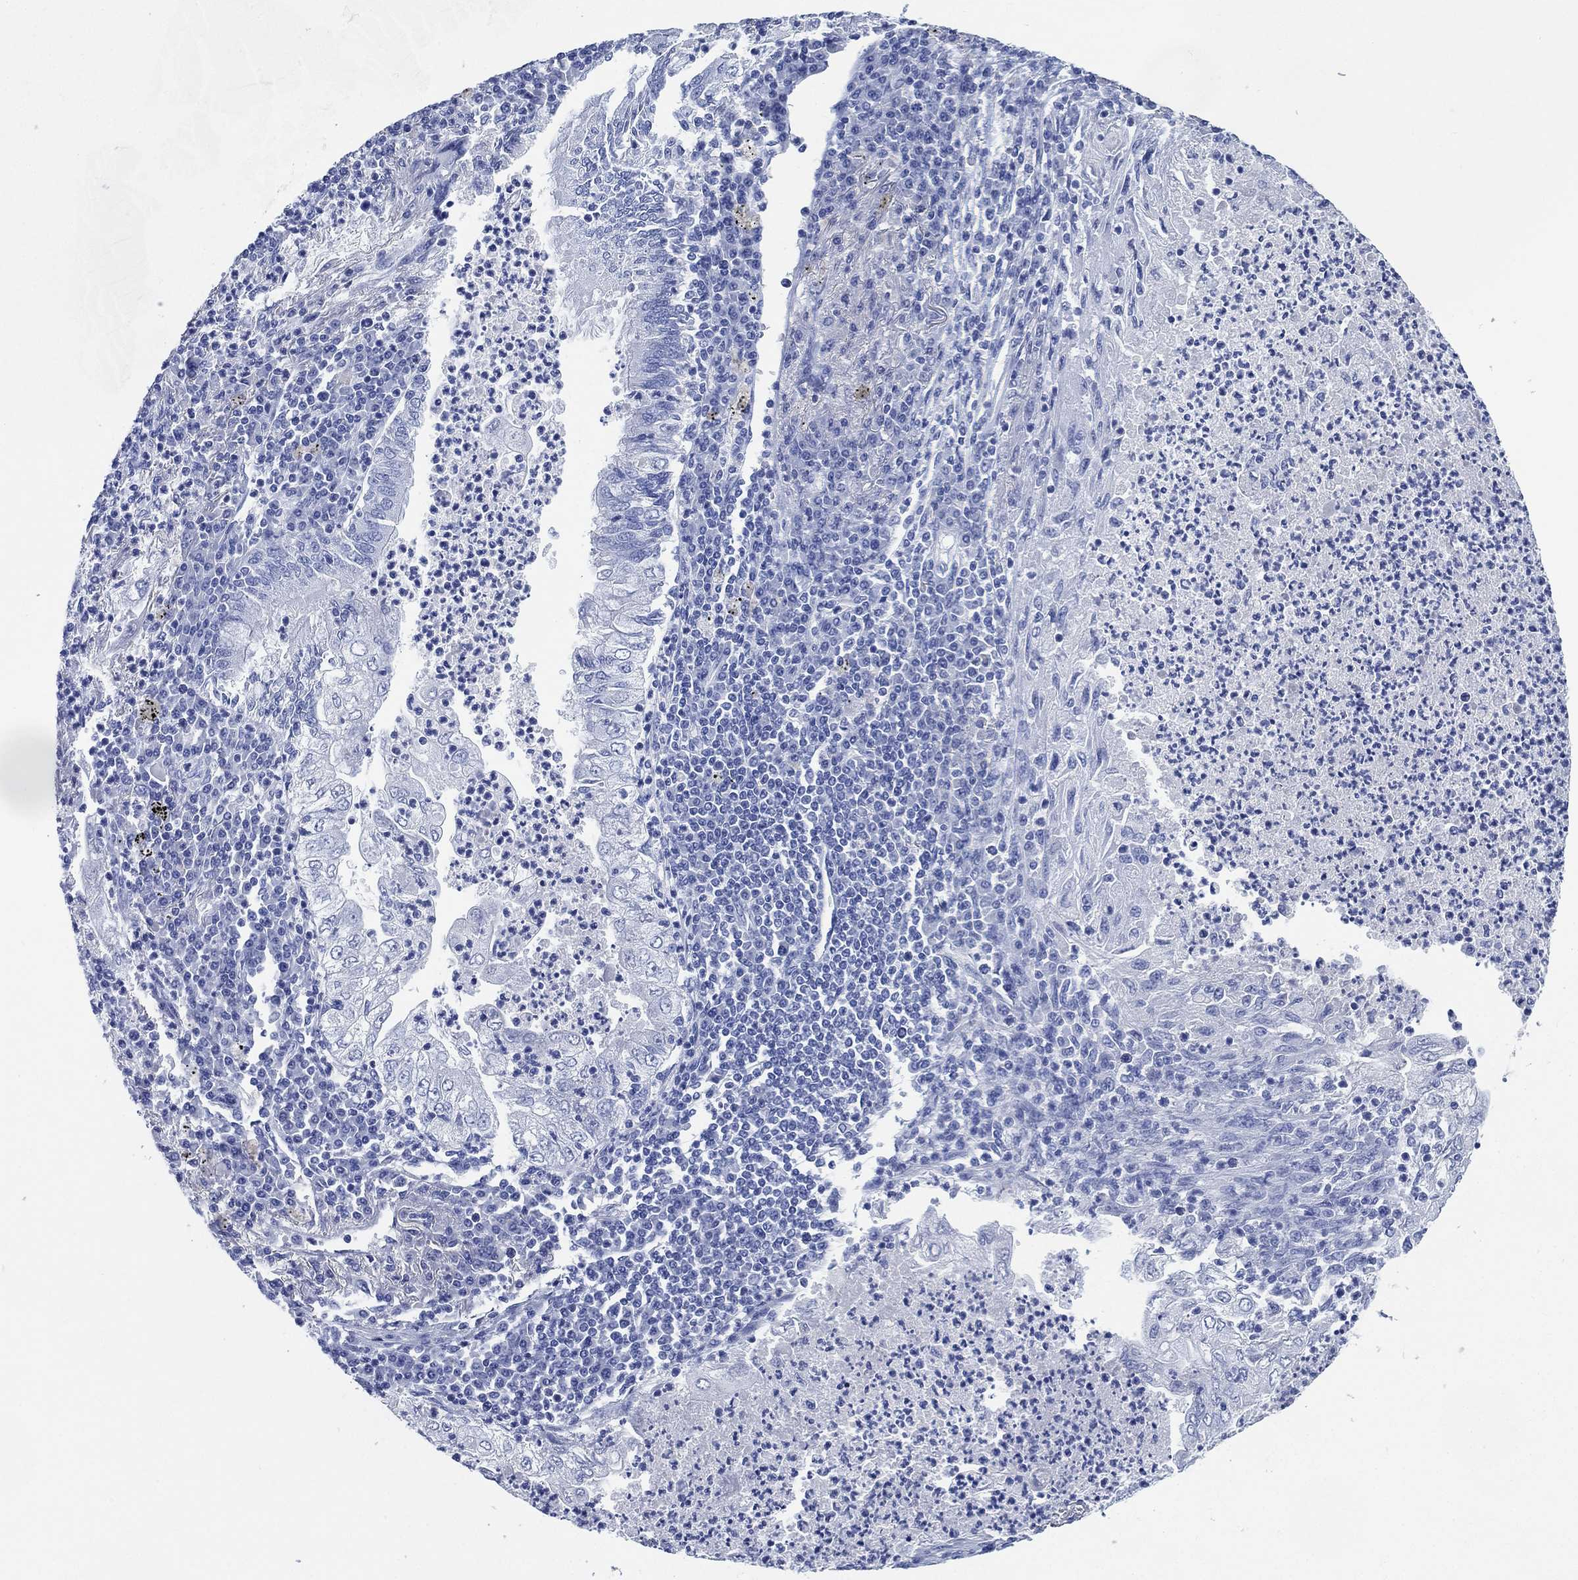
{"staining": {"intensity": "negative", "quantity": "none", "location": "none"}, "tissue": "lung cancer", "cell_type": "Tumor cells", "image_type": "cancer", "snomed": [{"axis": "morphology", "description": "Adenocarcinoma, NOS"}, {"axis": "topography", "description": "Lung"}], "caption": "This is an IHC image of human lung cancer (adenocarcinoma). There is no staining in tumor cells.", "gene": "SIGLECL1", "patient": {"sex": "female", "age": 73}}